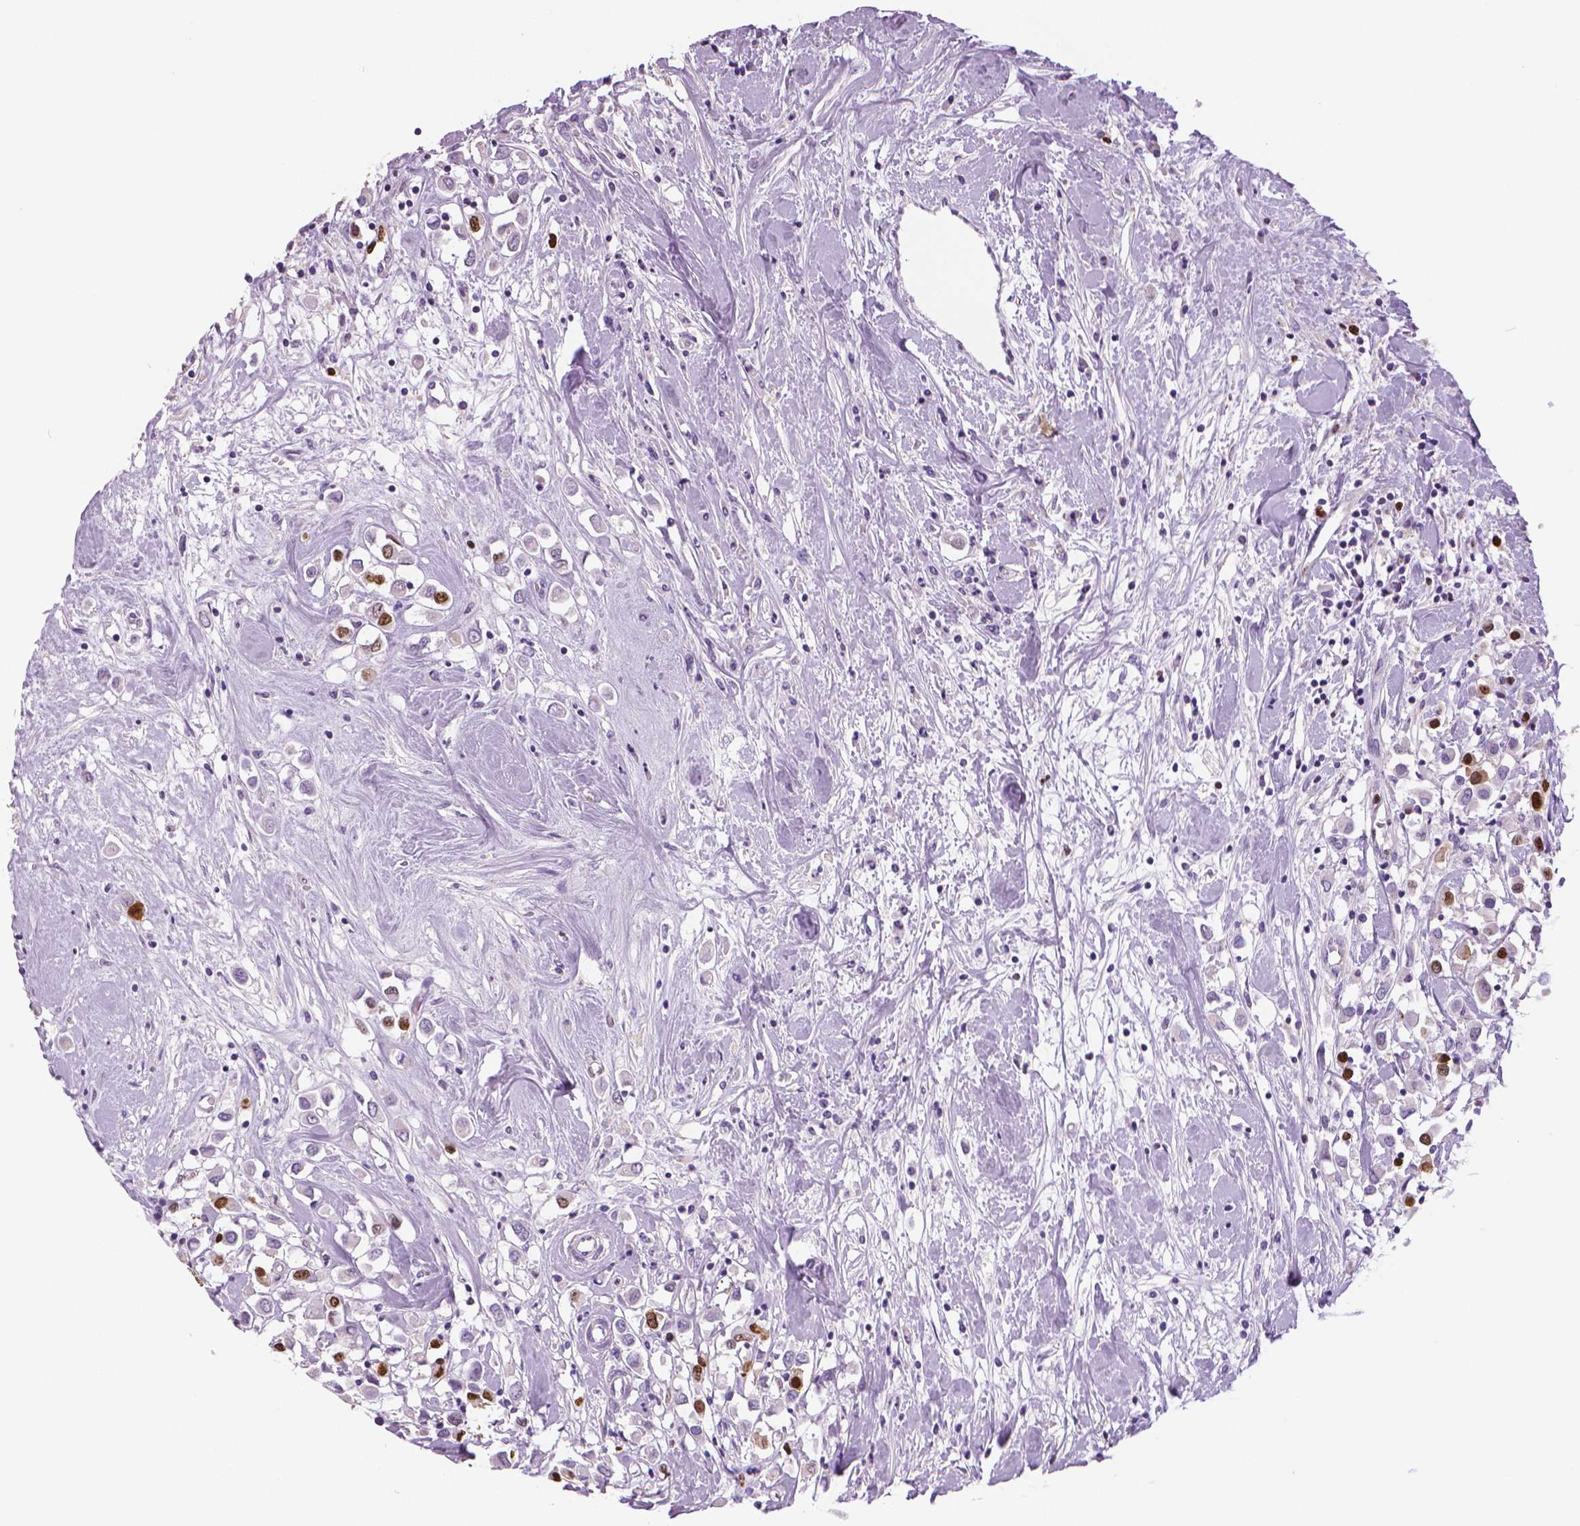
{"staining": {"intensity": "strong", "quantity": "<25%", "location": "nuclear"}, "tissue": "breast cancer", "cell_type": "Tumor cells", "image_type": "cancer", "snomed": [{"axis": "morphology", "description": "Duct carcinoma"}, {"axis": "topography", "description": "Breast"}], "caption": "This is an image of immunohistochemistry (IHC) staining of breast cancer (invasive ductal carcinoma), which shows strong expression in the nuclear of tumor cells.", "gene": "MKI67", "patient": {"sex": "female", "age": 61}}